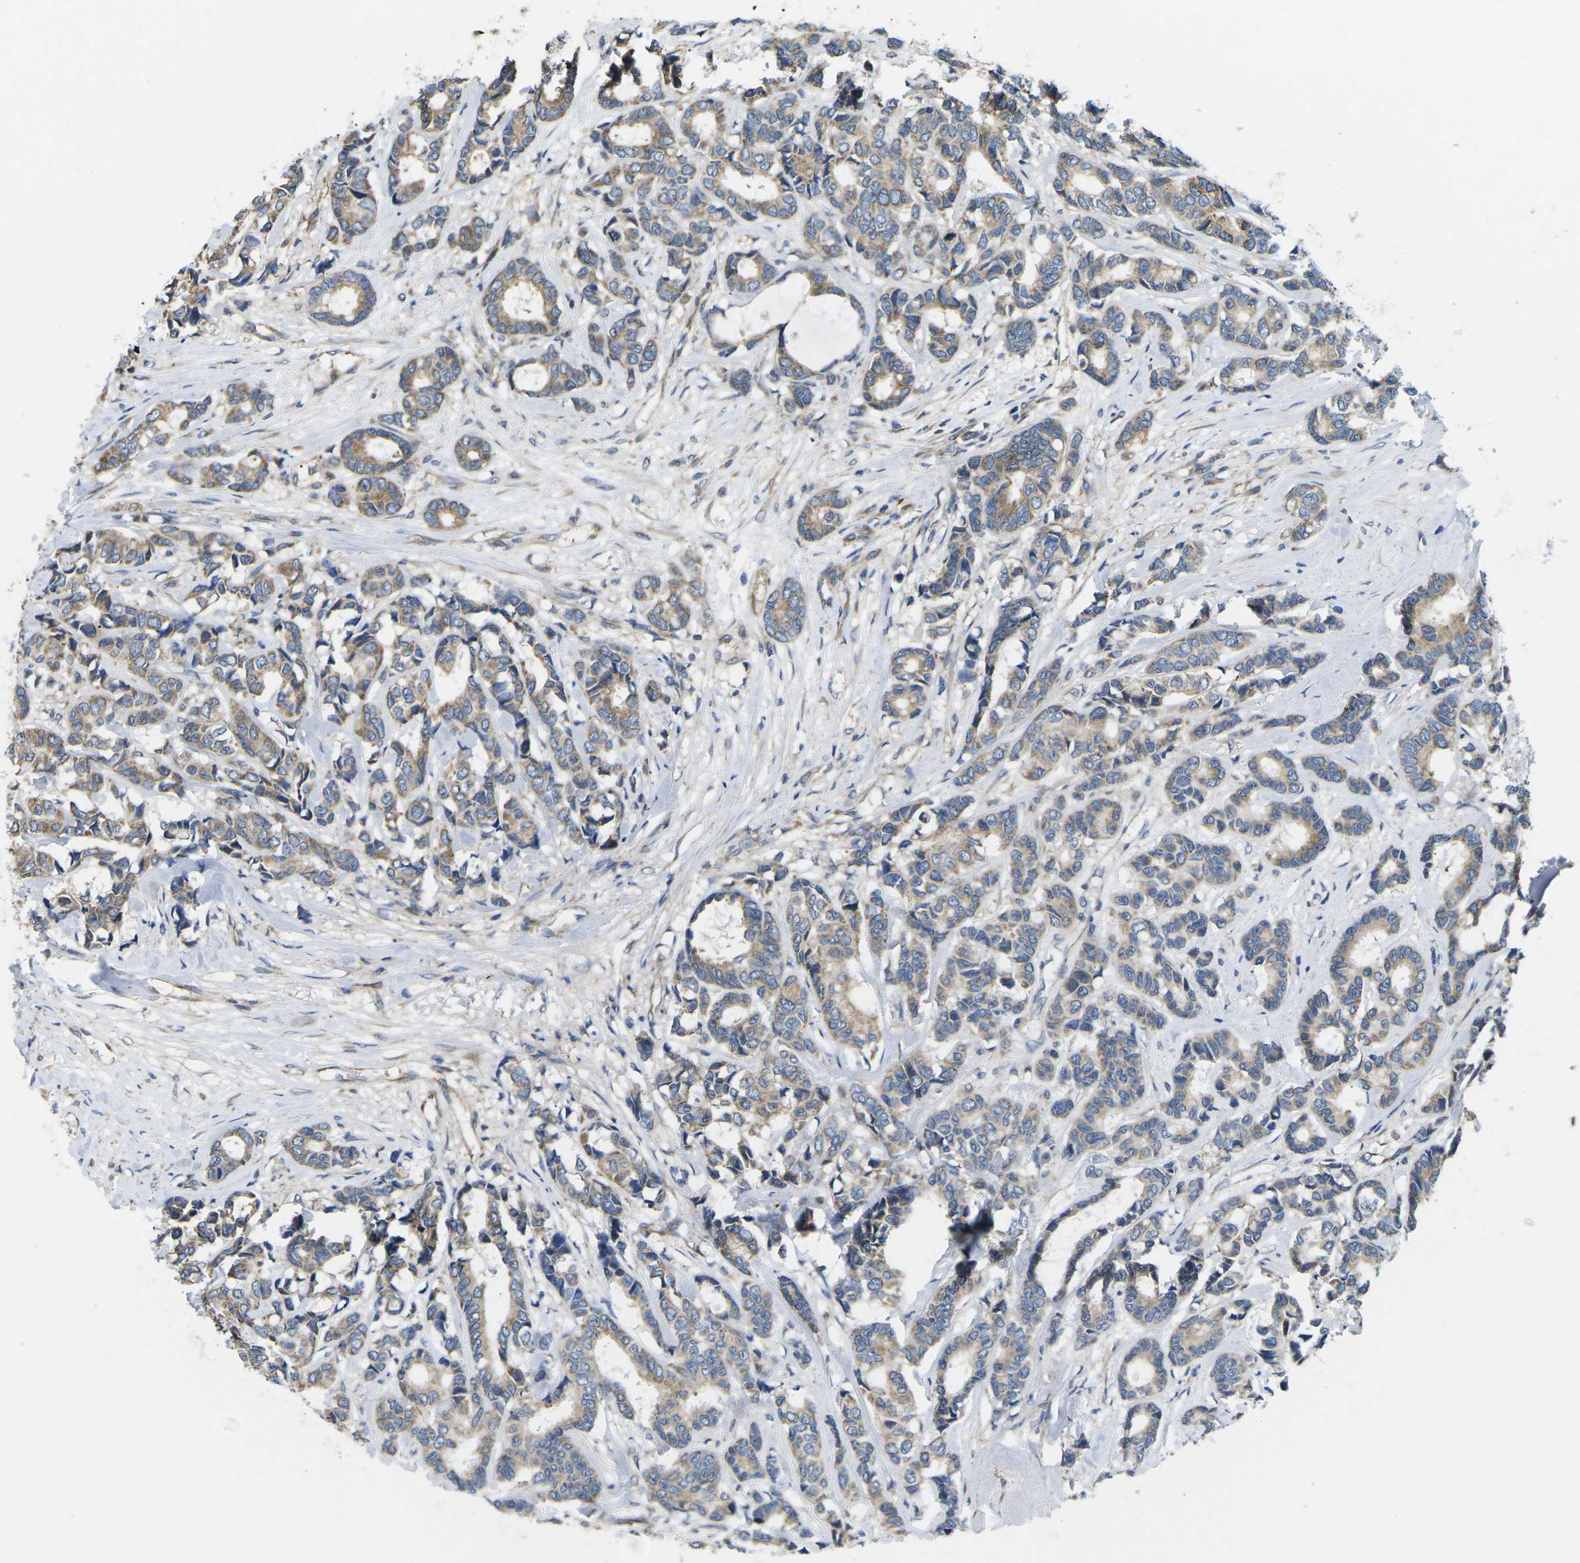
{"staining": {"intensity": "moderate", "quantity": ">75%", "location": "cytoplasmic/membranous"}, "tissue": "breast cancer", "cell_type": "Tumor cells", "image_type": "cancer", "snomed": [{"axis": "morphology", "description": "Duct carcinoma"}, {"axis": "topography", "description": "Breast"}], "caption": "A brown stain labels moderate cytoplasmic/membranous positivity of a protein in human invasive ductal carcinoma (breast) tumor cells.", "gene": "TMEFF2", "patient": {"sex": "female", "age": 87}}